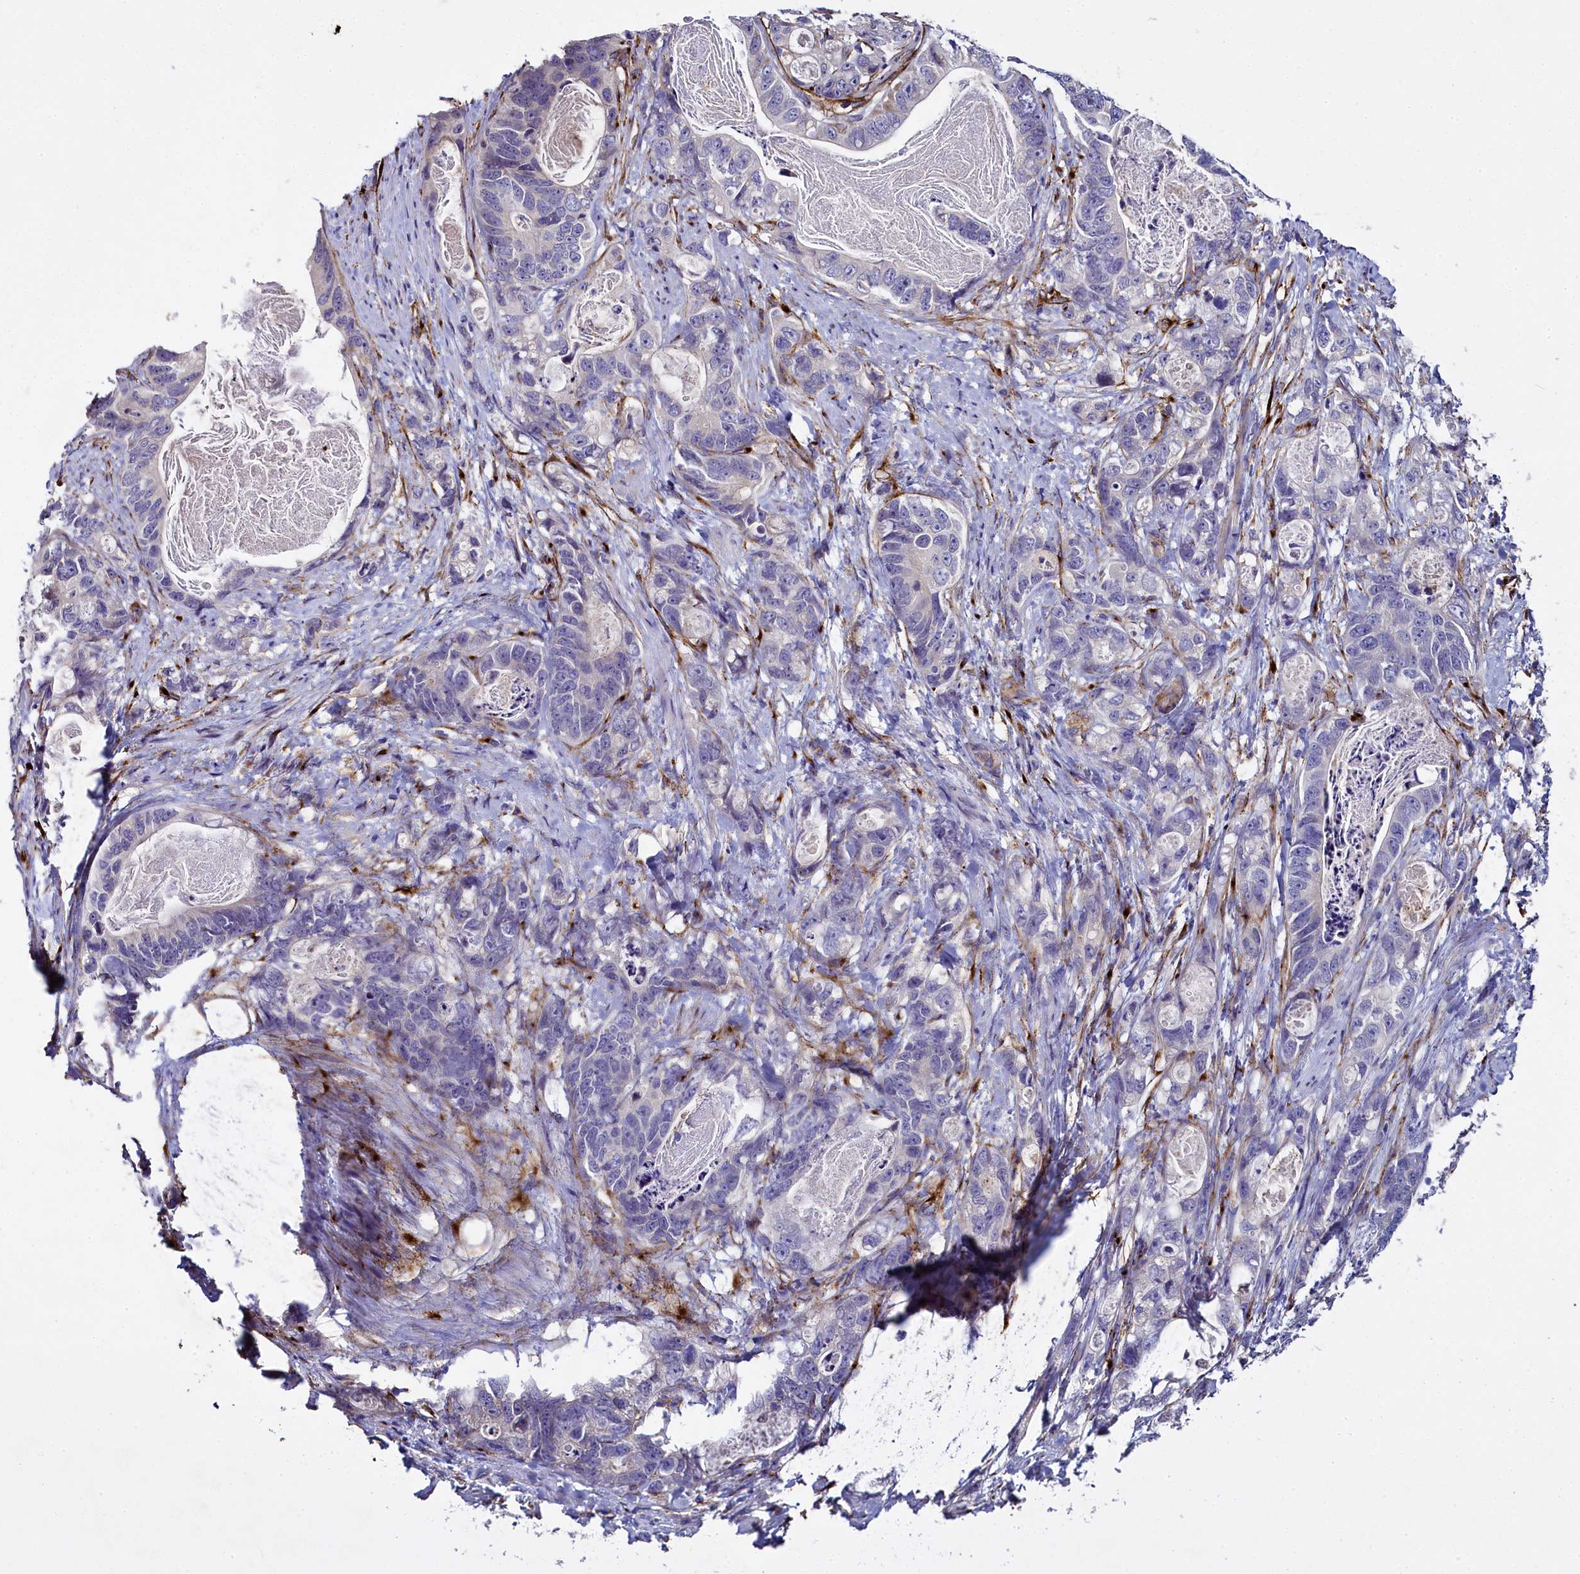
{"staining": {"intensity": "negative", "quantity": "none", "location": "none"}, "tissue": "stomach cancer", "cell_type": "Tumor cells", "image_type": "cancer", "snomed": [{"axis": "morphology", "description": "Normal tissue, NOS"}, {"axis": "morphology", "description": "Adenocarcinoma, NOS"}, {"axis": "topography", "description": "Stomach"}], "caption": "Histopathology image shows no protein staining in tumor cells of stomach cancer (adenocarcinoma) tissue.", "gene": "MRC2", "patient": {"sex": "female", "age": 89}}